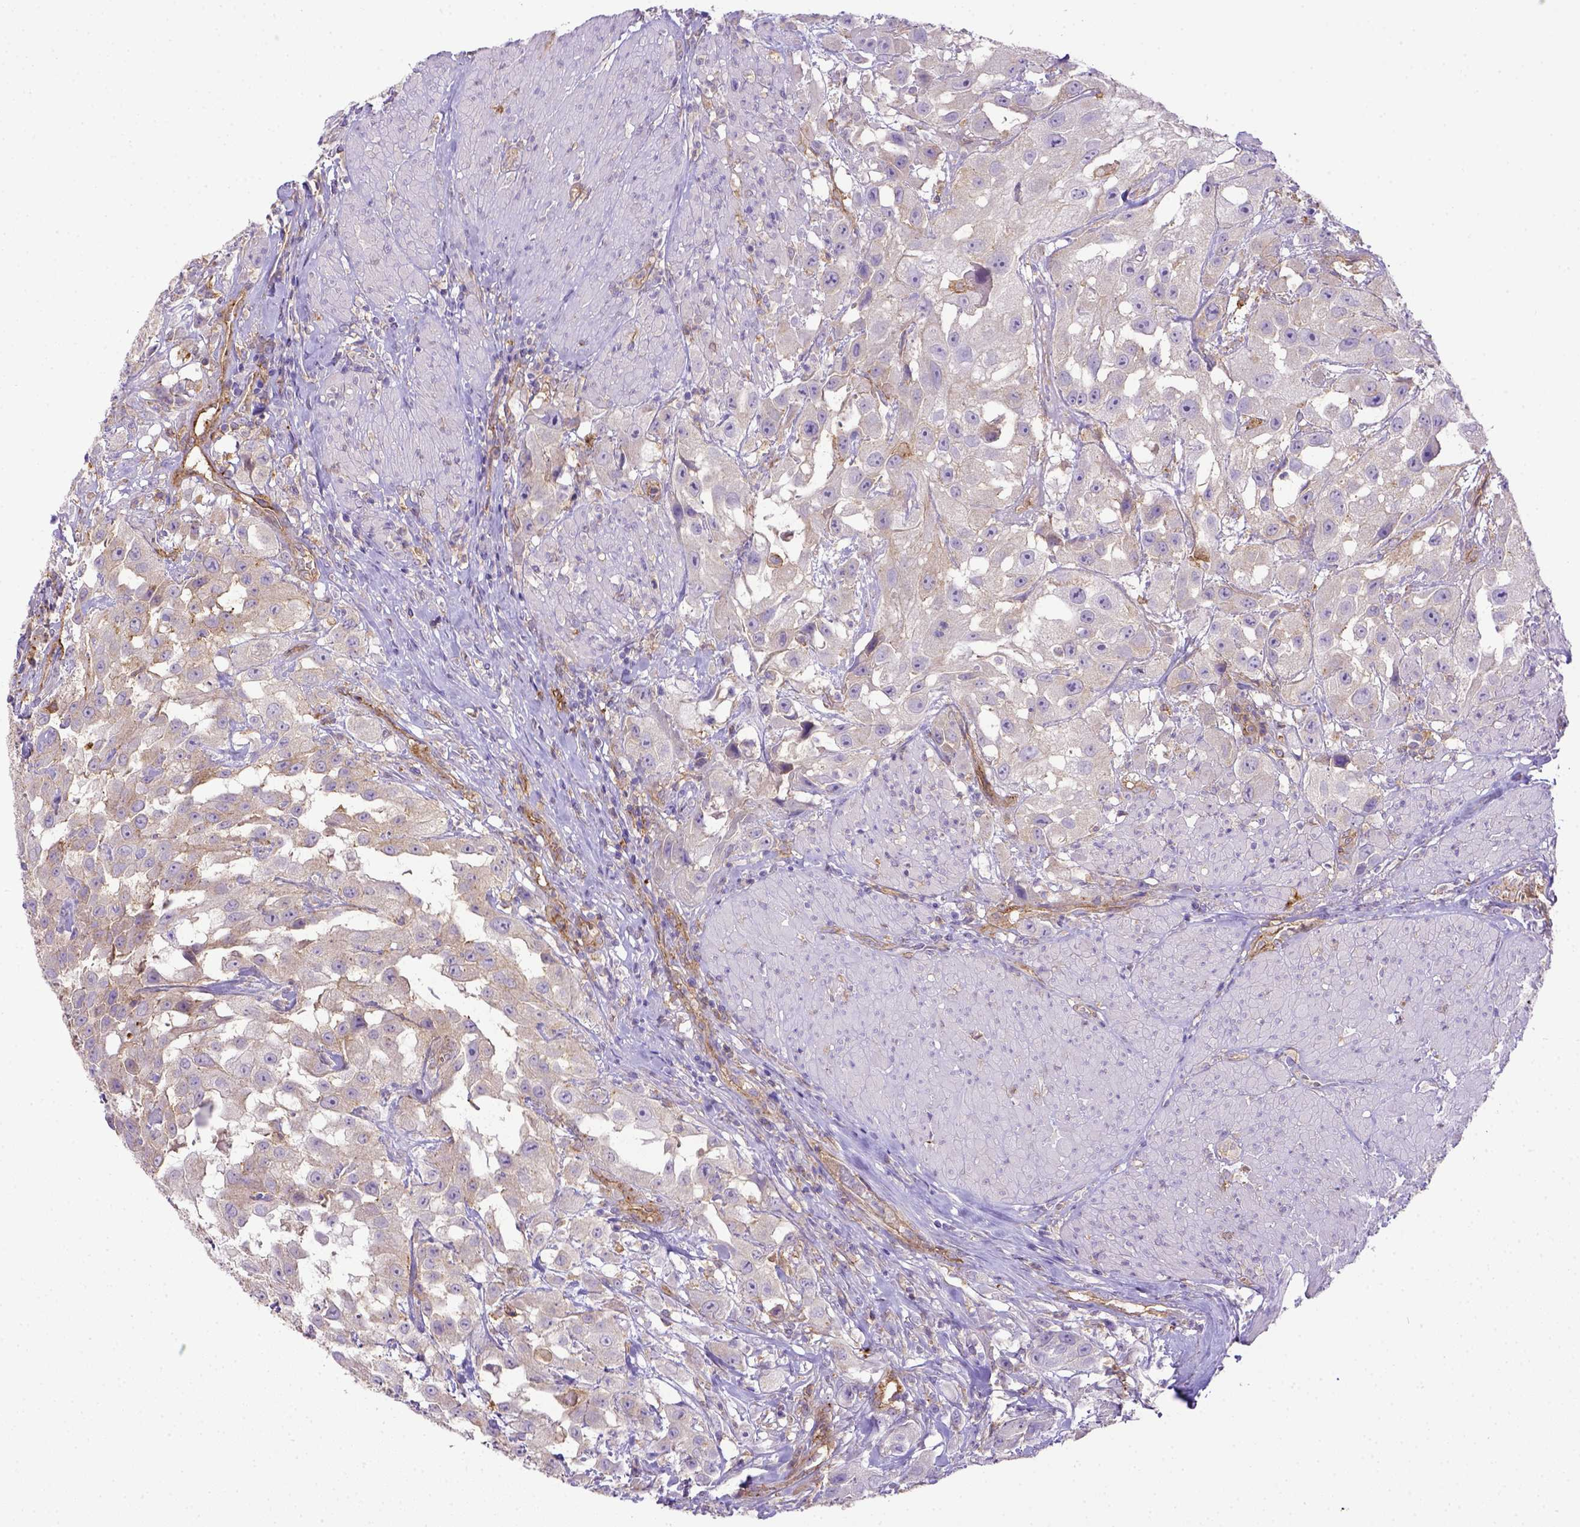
{"staining": {"intensity": "weak", "quantity": "<25%", "location": "cytoplasmic/membranous"}, "tissue": "urothelial cancer", "cell_type": "Tumor cells", "image_type": "cancer", "snomed": [{"axis": "morphology", "description": "Urothelial carcinoma, High grade"}, {"axis": "topography", "description": "Urinary bladder"}], "caption": "Protein analysis of urothelial carcinoma (high-grade) displays no significant positivity in tumor cells.", "gene": "CD40", "patient": {"sex": "male", "age": 79}}